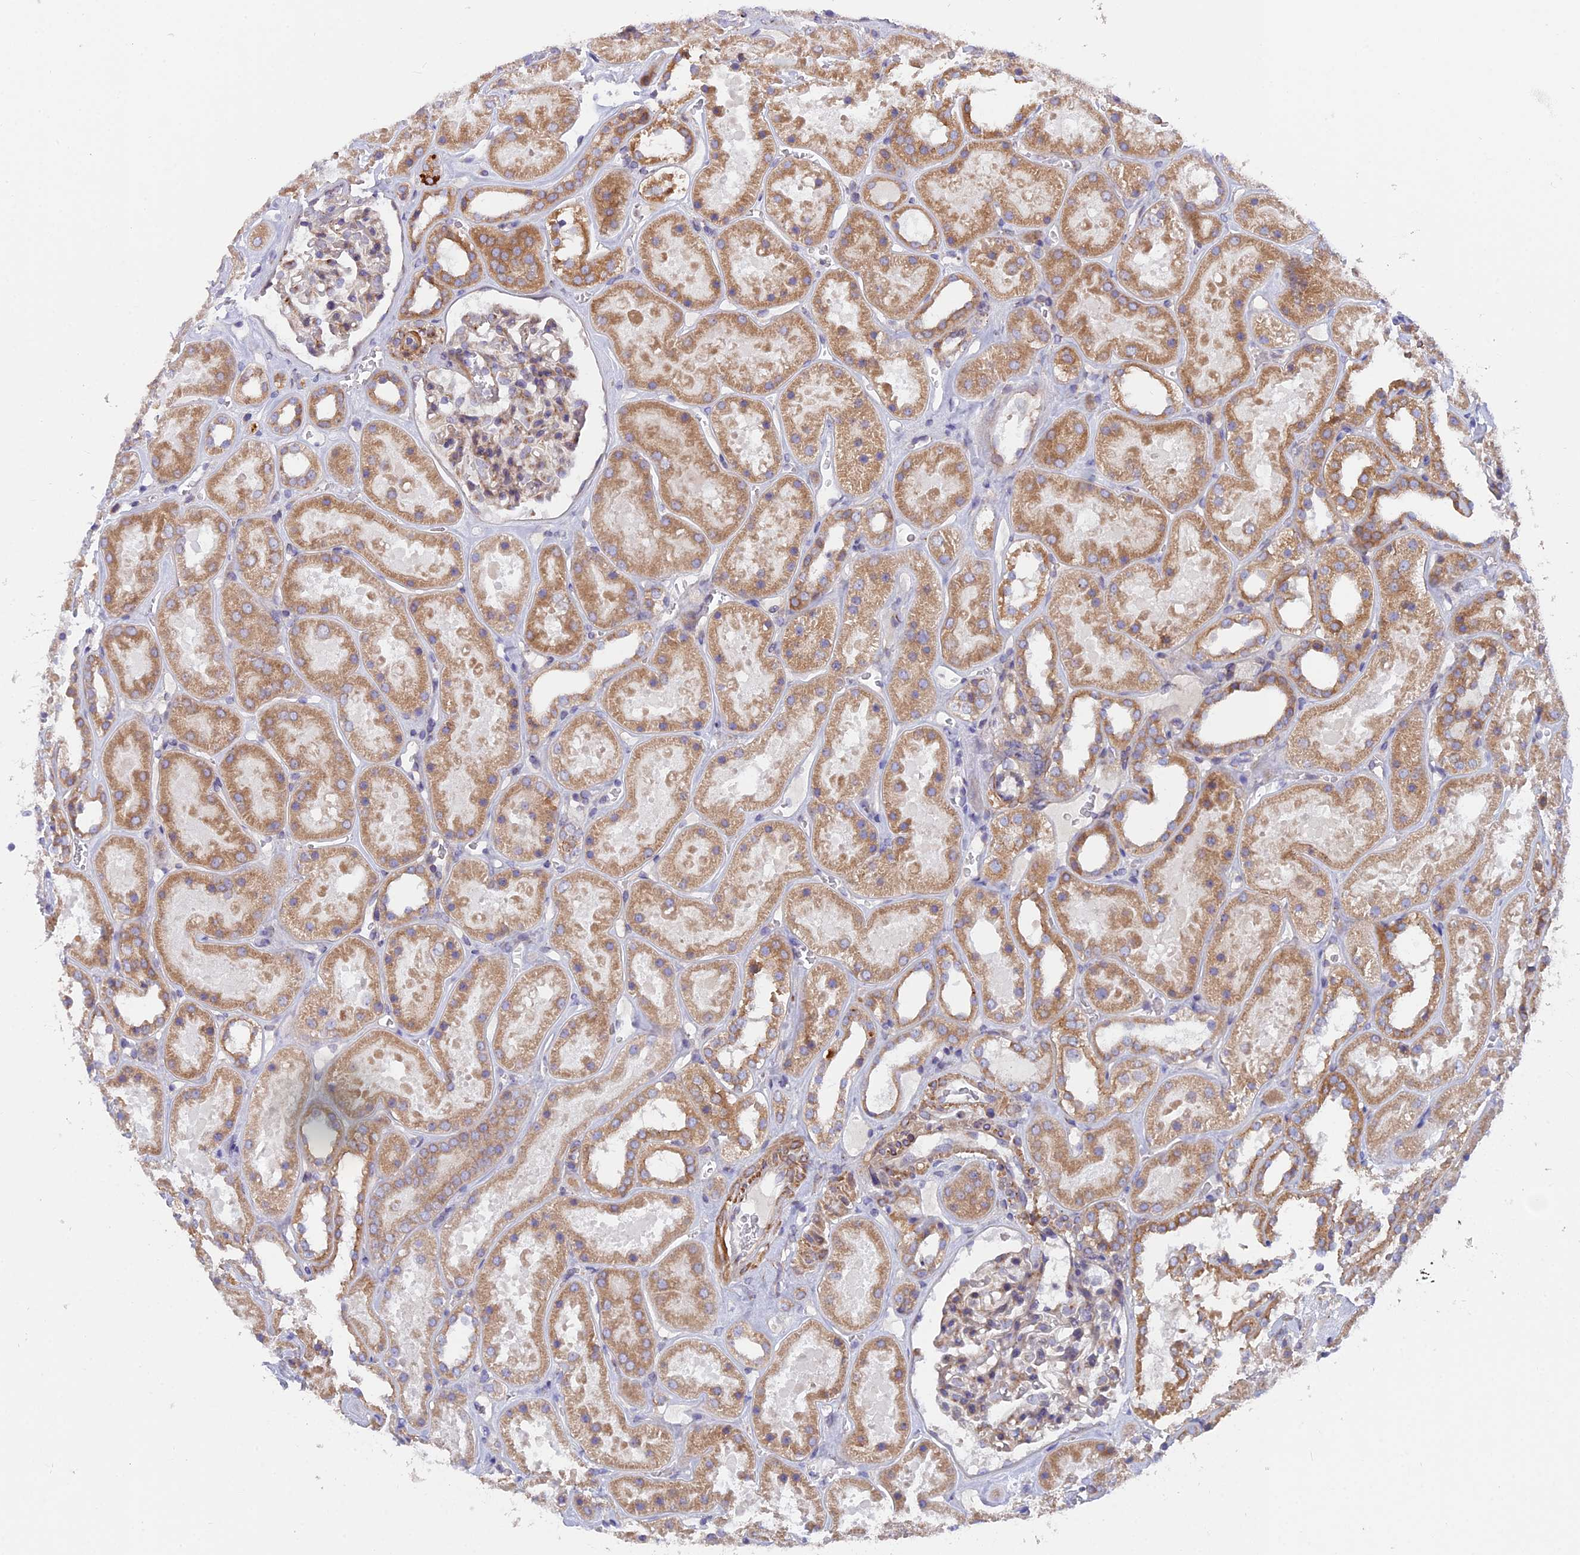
{"staining": {"intensity": "weak", "quantity": "25%-75%", "location": "cytoplasmic/membranous"}, "tissue": "kidney", "cell_type": "Cells in glomeruli", "image_type": "normal", "snomed": [{"axis": "morphology", "description": "Normal tissue, NOS"}, {"axis": "topography", "description": "Kidney"}], "caption": "IHC (DAB (3,3'-diaminobenzidine)) staining of unremarkable kidney displays weak cytoplasmic/membranous protein staining in approximately 25%-75% of cells in glomeruli.", "gene": "TBC1D20", "patient": {"sex": "female", "age": 41}}